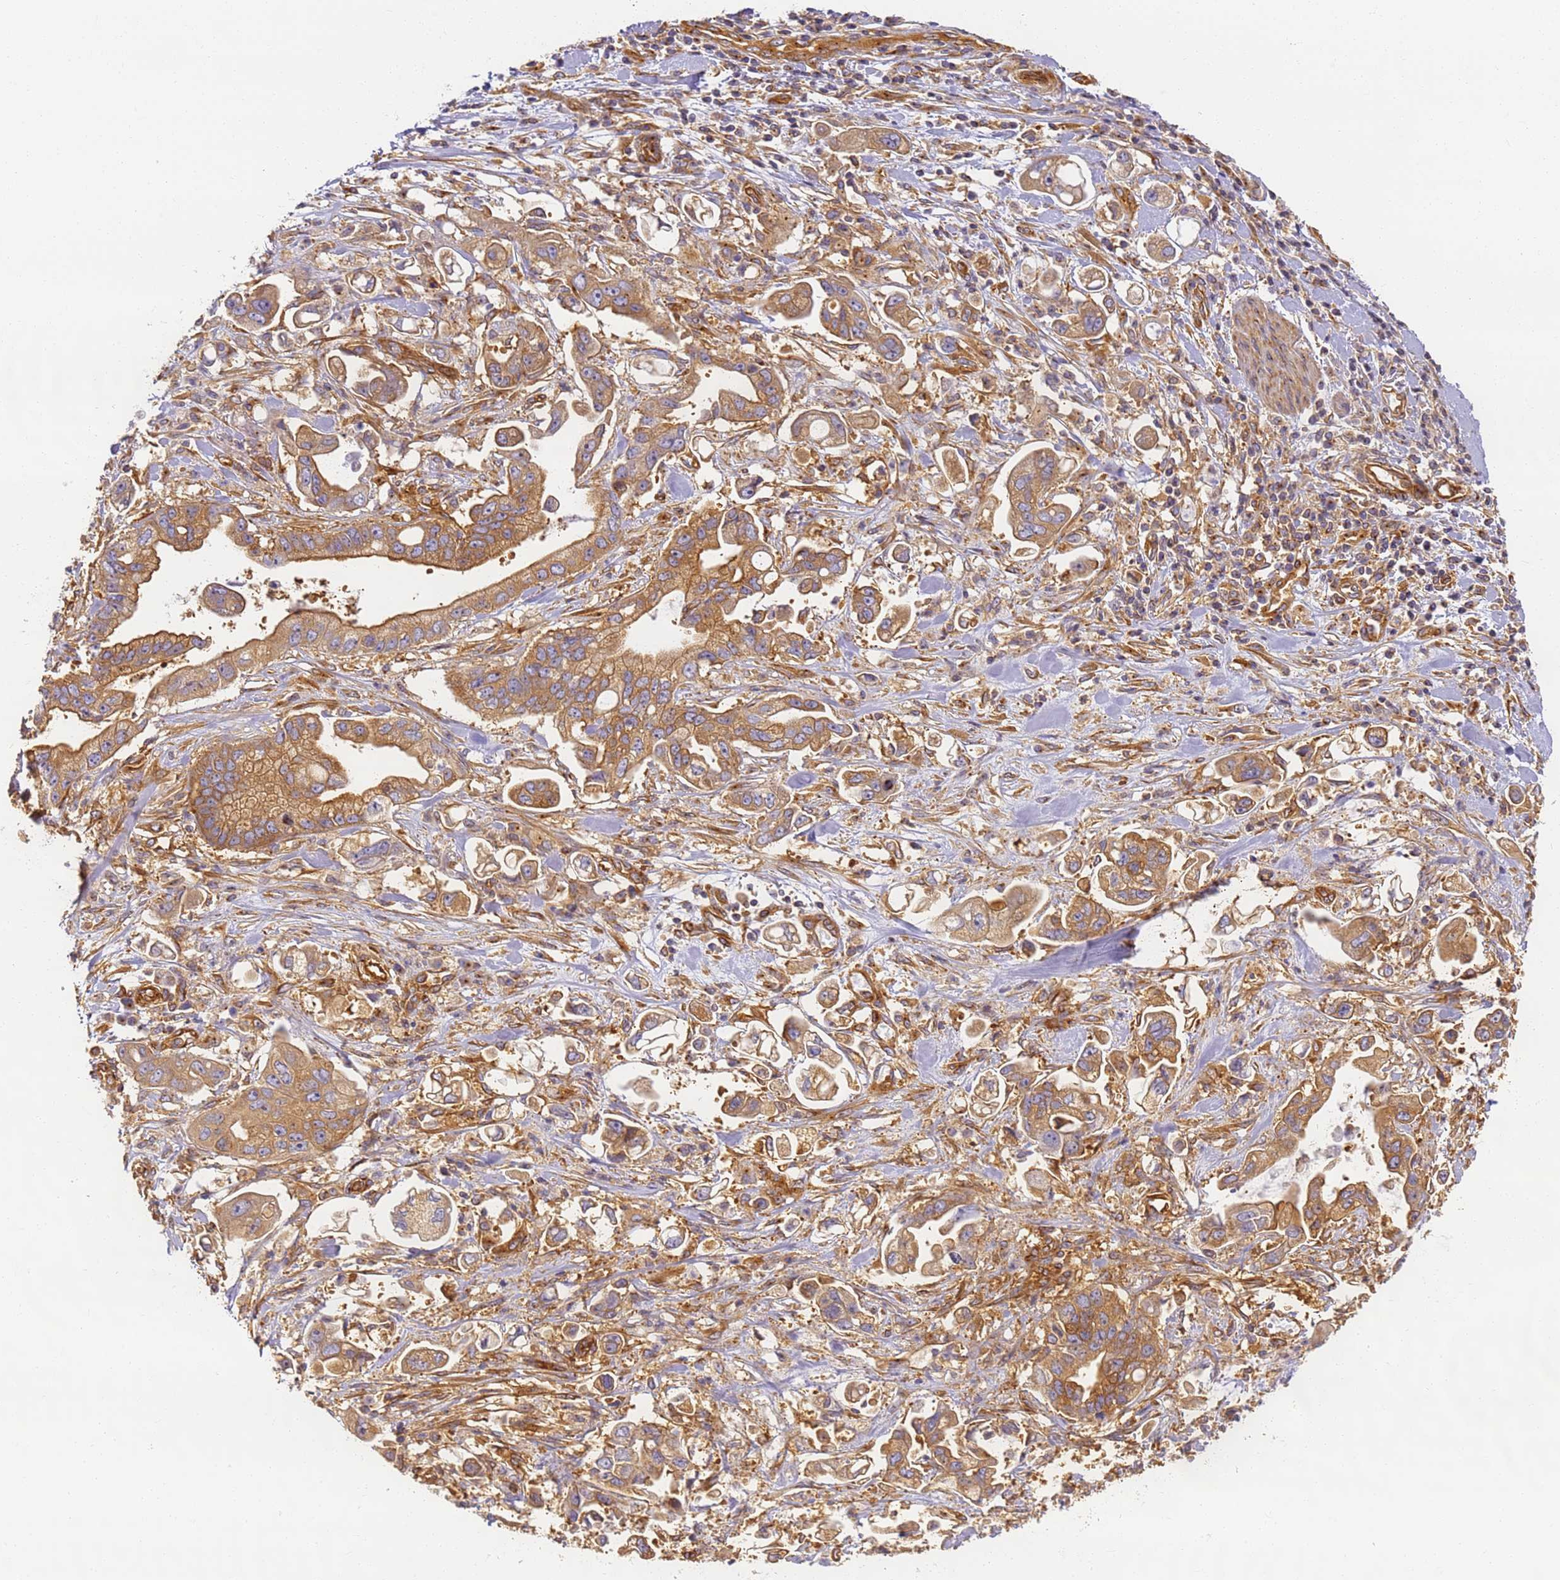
{"staining": {"intensity": "moderate", "quantity": ">75%", "location": "cytoplasmic/membranous"}, "tissue": "stomach cancer", "cell_type": "Tumor cells", "image_type": "cancer", "snomed": [{"axis": "morphology", "description": "Adenocarcinoma, NOS"}, {"axis": "topography", "description": "Stomach"}], "caption": "This is an image of IHC staining of stomach cancer (adenocarcinoma), which shows moderate positivity in the cytoplasmic/membranous of tumor cells.", "gene": "DYNC1I2", "patient": {"sex": "male", "age": 62}}